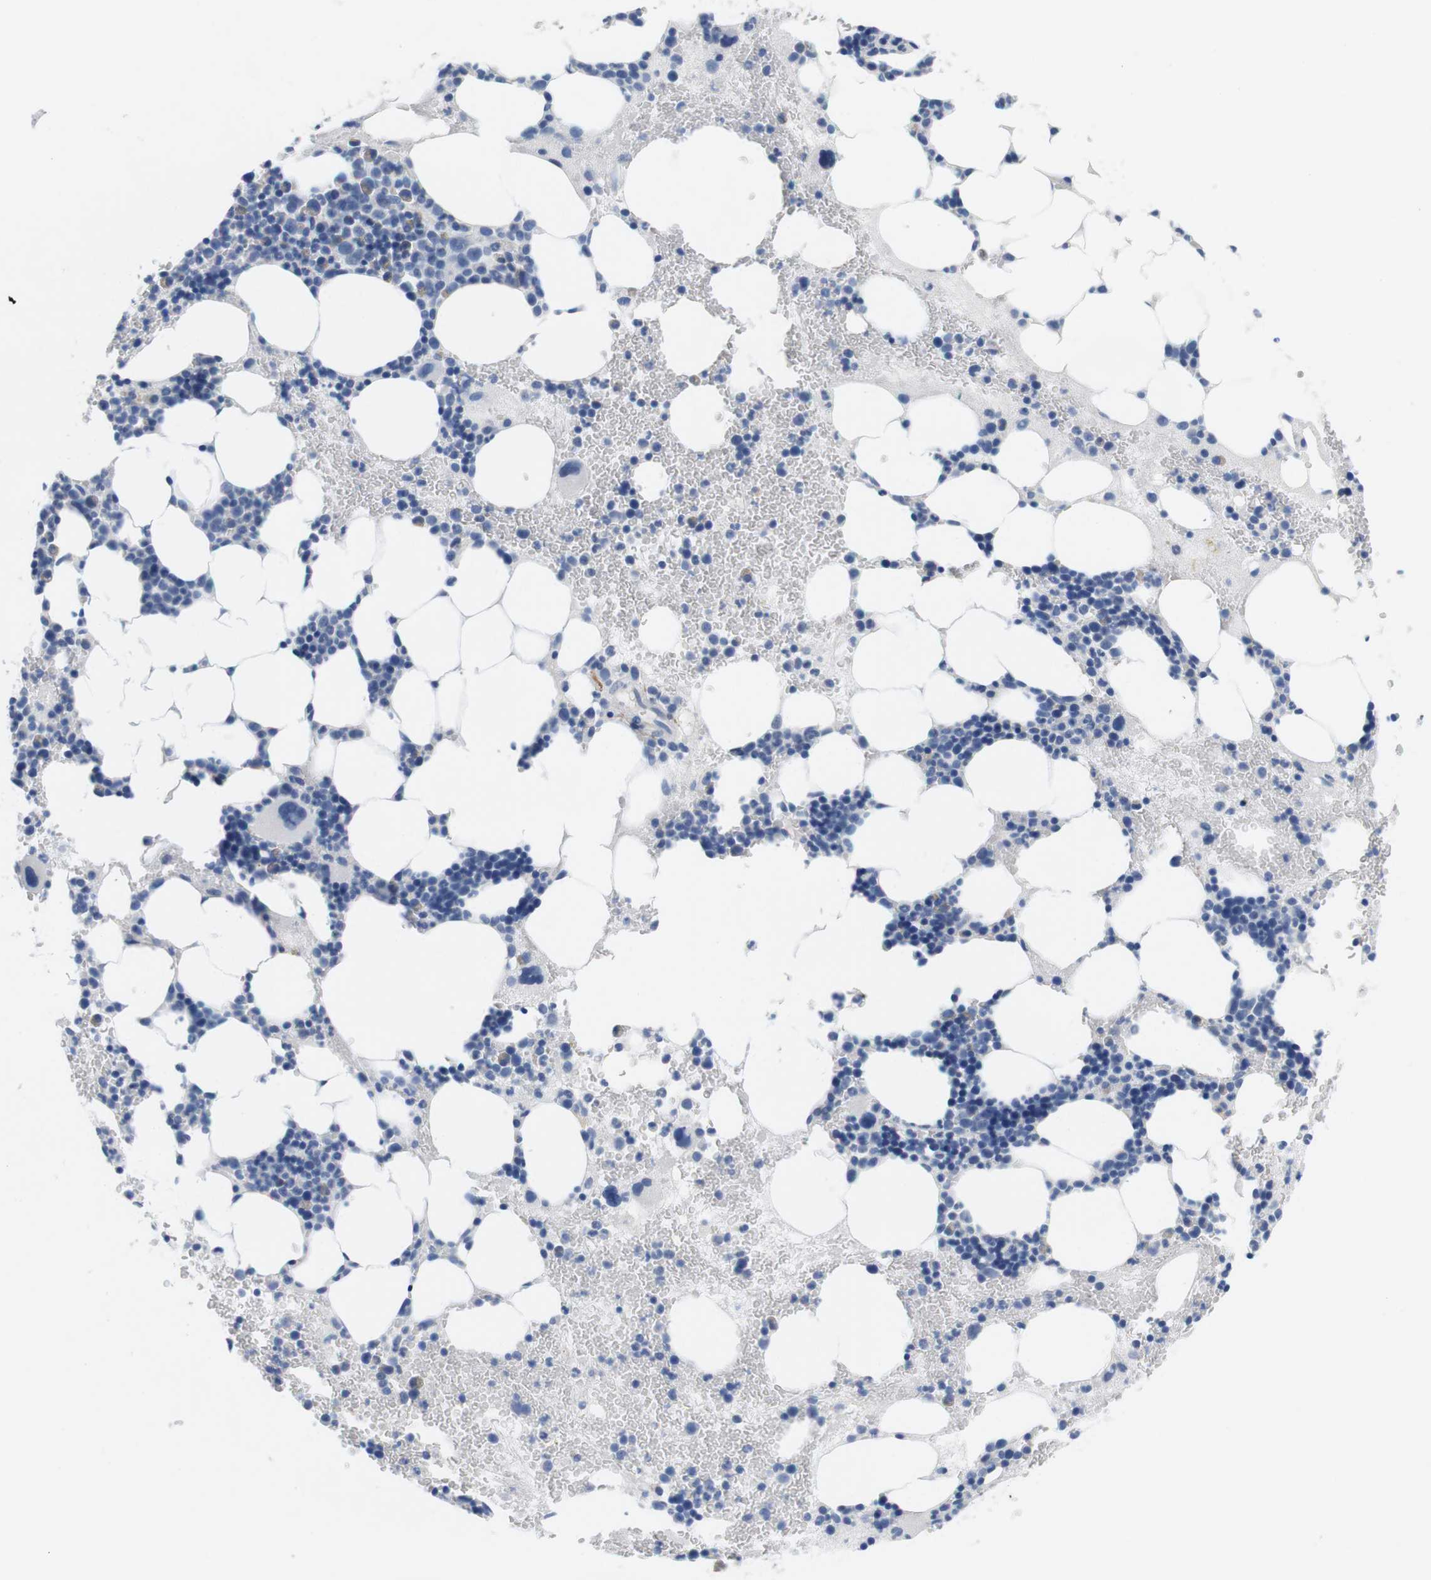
{"staining": {"intensity": "negative", "quantity": "none", "location": "none"}, "tissue": "bone marrow", "cell_type": "Hematopoietic cells", "image_type": "normal", "snomed": [{"axis": "morphology", "description": "Normal tissue, NOS"}, {"axis": "morphology", "description": "Inflammation, NOS"}, {"axis": "topography", "description": "Bone marrow"}], "caption": "A histopathology image of bone marrow stained for a protein shows no brown staining in hematopoietic cells.", "gene": "MAP6", "patient": {"sex": "female", "age": 76}}